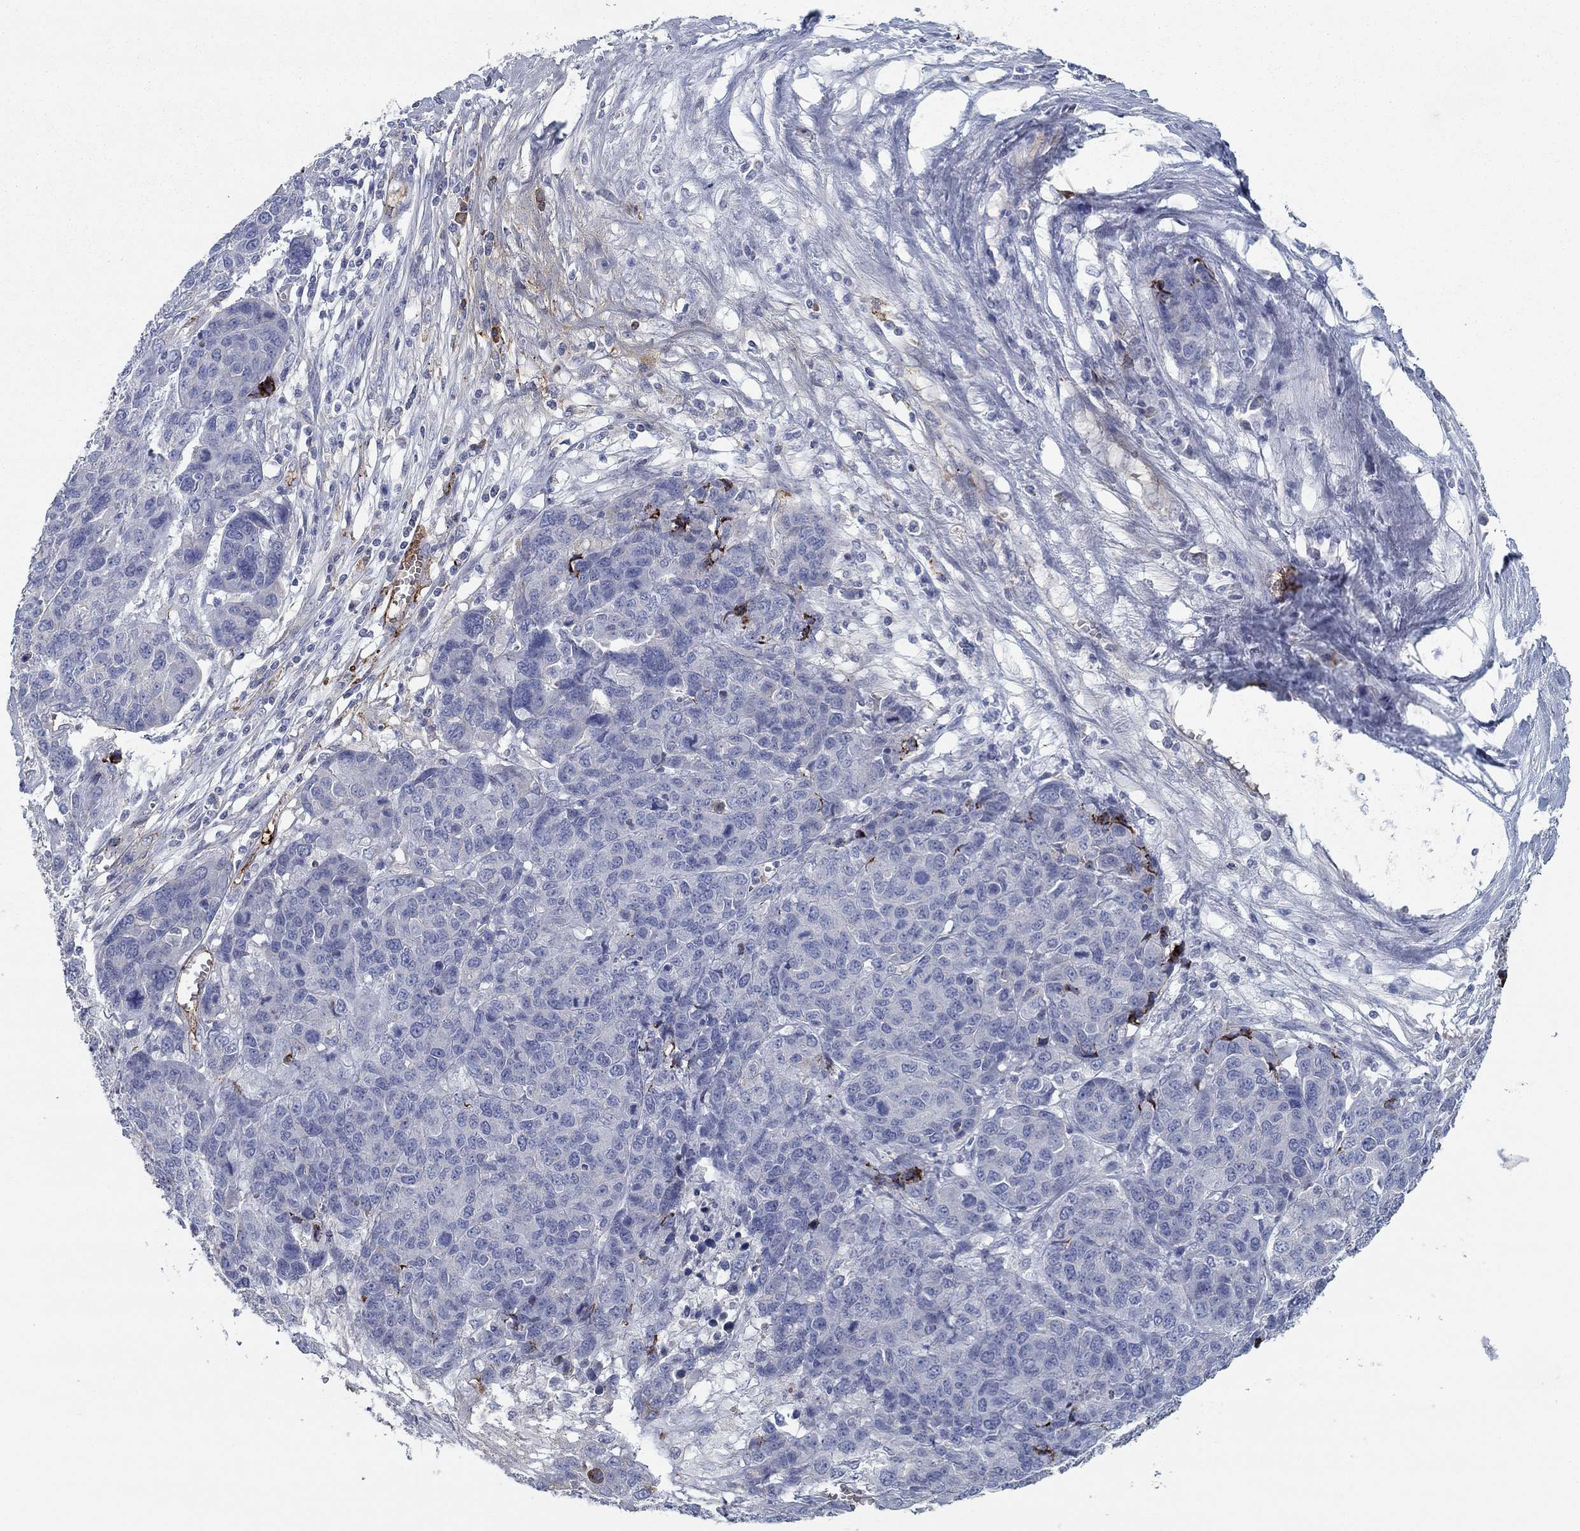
{"staining": {"intensity": "negative", "quantity": "none", "location": "none"}, "tissue": "ovarian cancer", "cell_type": "Tumor cells", "image_type": "cancer", "snomed": [{"axis": "morphology", "description": "Cystadenocarcinoma, serous, NOS"}, {"axis": "topography", "description": "Ovary"}], "caption": "Immunohistochemistry photomicrograph of ovarian cancer (serous cystadenocarcinoma) stained for a protein (brown), which shows no positivity in tumor cells.", "gene": "APOC3", "patient": {"sex": "female", "age": 87}}